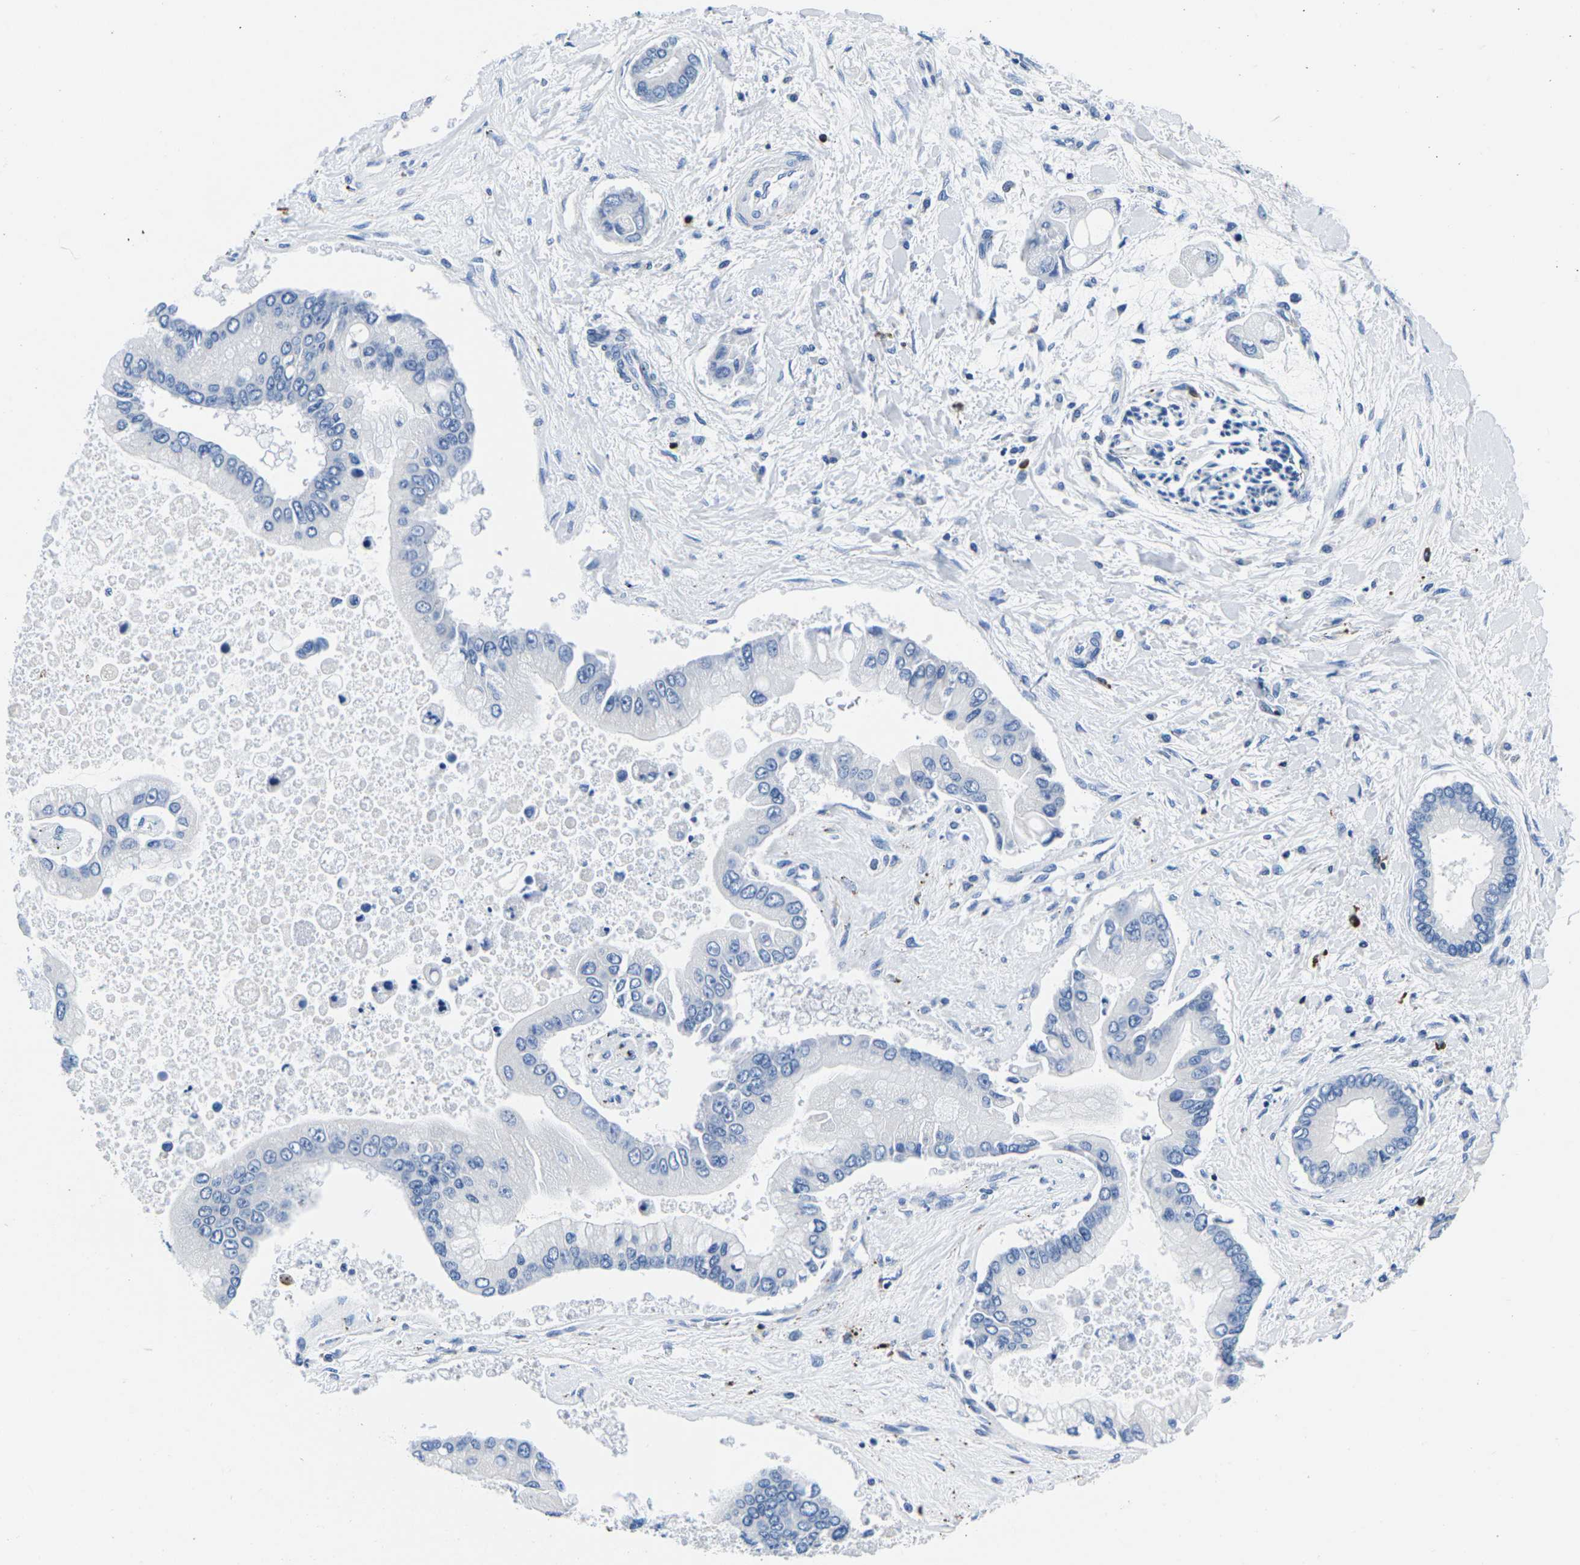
{"staining": {"intensity": "negative", "quantity": "none", "location": "none"}, "tissue": "liver cancer", "cell_type": "Tumor cells", "image_type": "cancer", "snomed": [{"axis": "morphology", "description": "Cholangiocarcinoma"}, {"axis": "topography", "description": "Liver"}], "caption": "Cholangiocarcinoma (liver) was stained to show a protein in brown. There is no significant staining in tumor cells. (Immunohistochemistry (ihc), brightfield microscopy, high magnification).", "gene": "CTSW", "patient": {"sex": "male", "age": 50}}